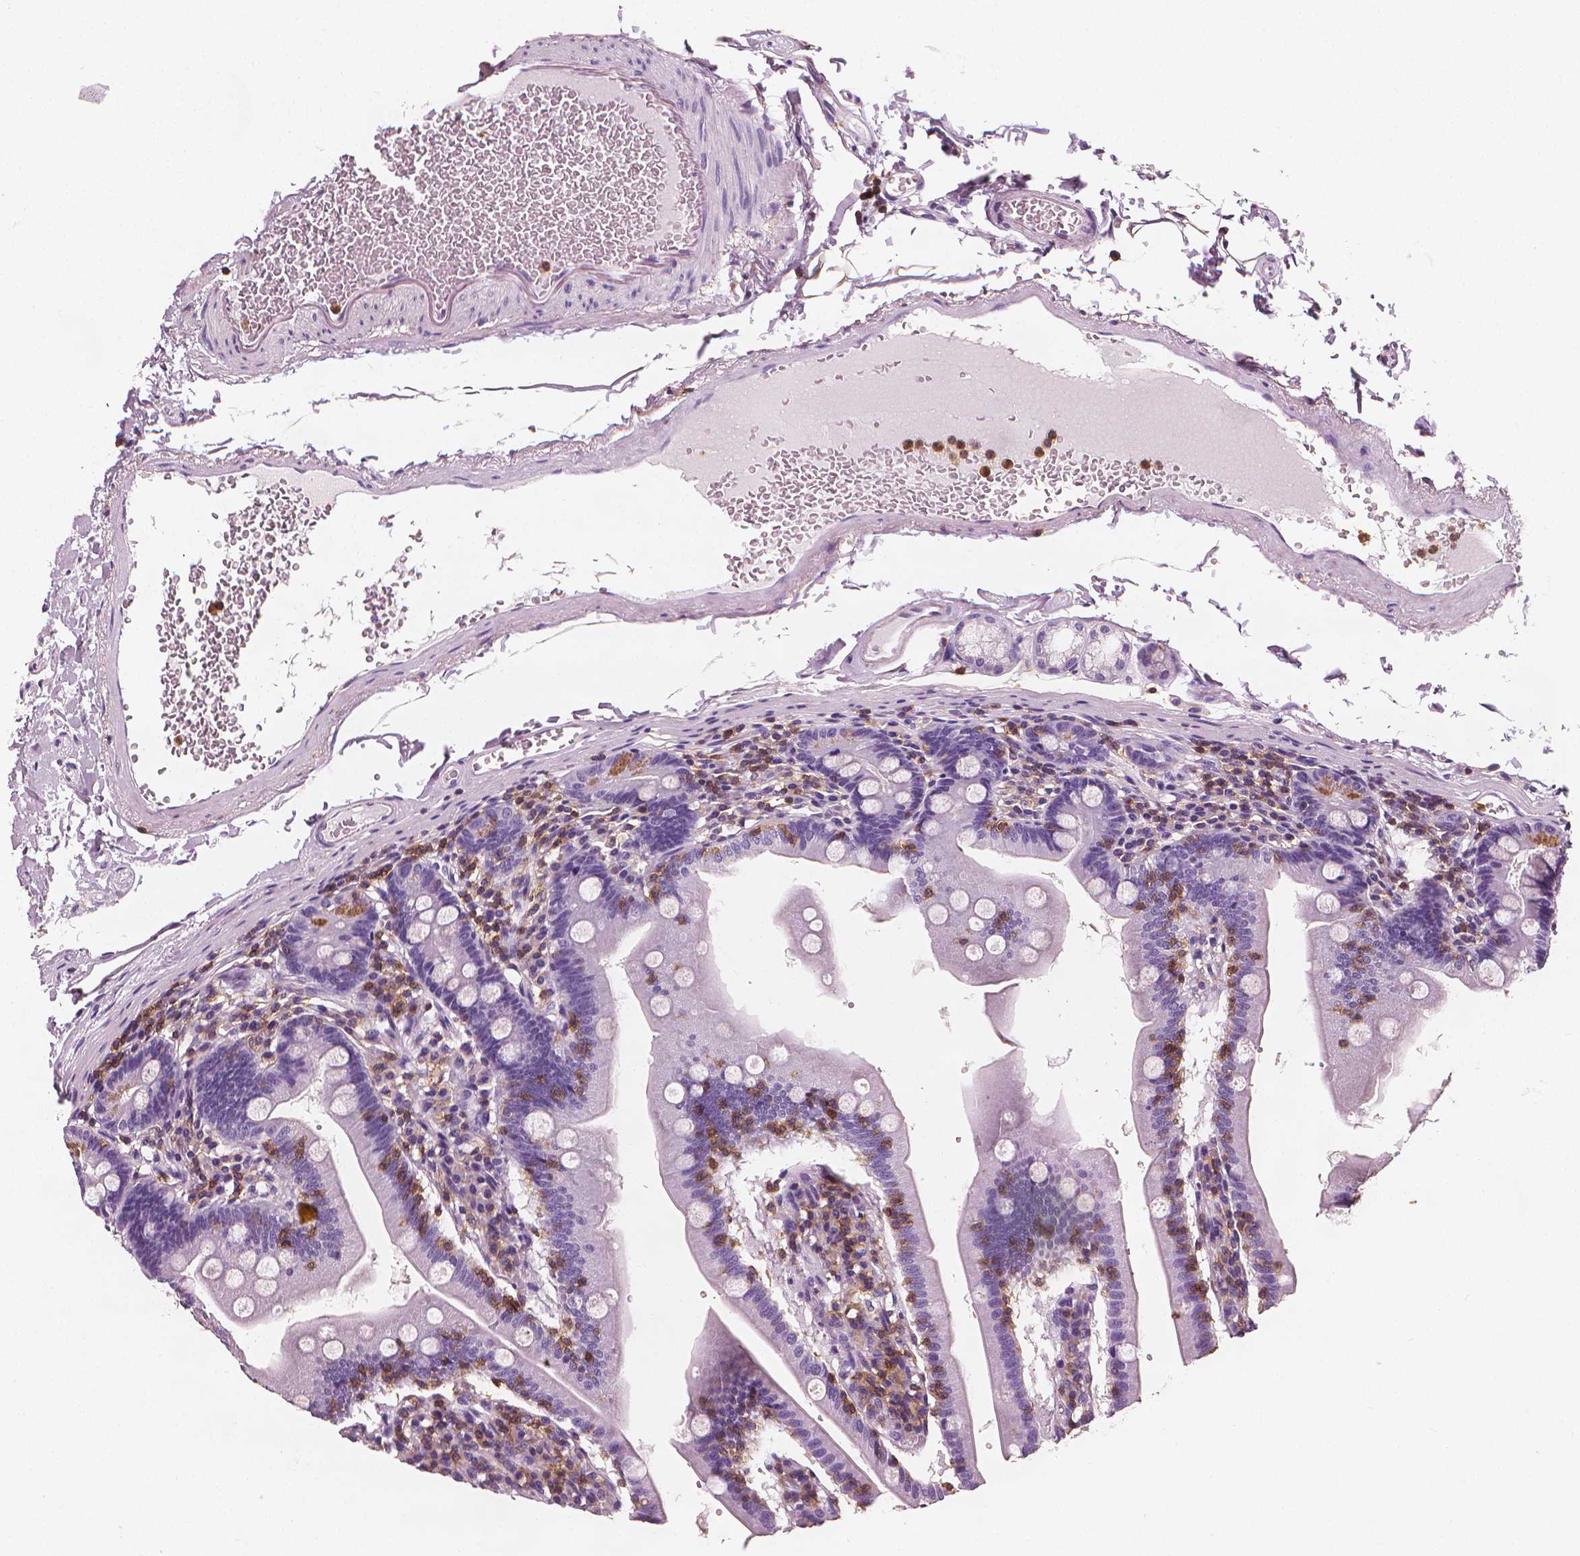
{"staining": {"intensity": "negative", "quantity": "none", "location": "none"}, "tissue": "duodenum", "cell_type": "Glandular cells", "image_type": "normal", "snomed": [{"axis": "morphology", "description": "Normal tissue, NOS"}, {"axis": "topography", "description": "Duodenum"}], "caption": "Glandular cells are negative for brown protein staining in benign duodenum. (DAB IHC with hematoxylin counter stain).", "gene": "PTPRC", "patient": {"sex": "female", "age": 67}}